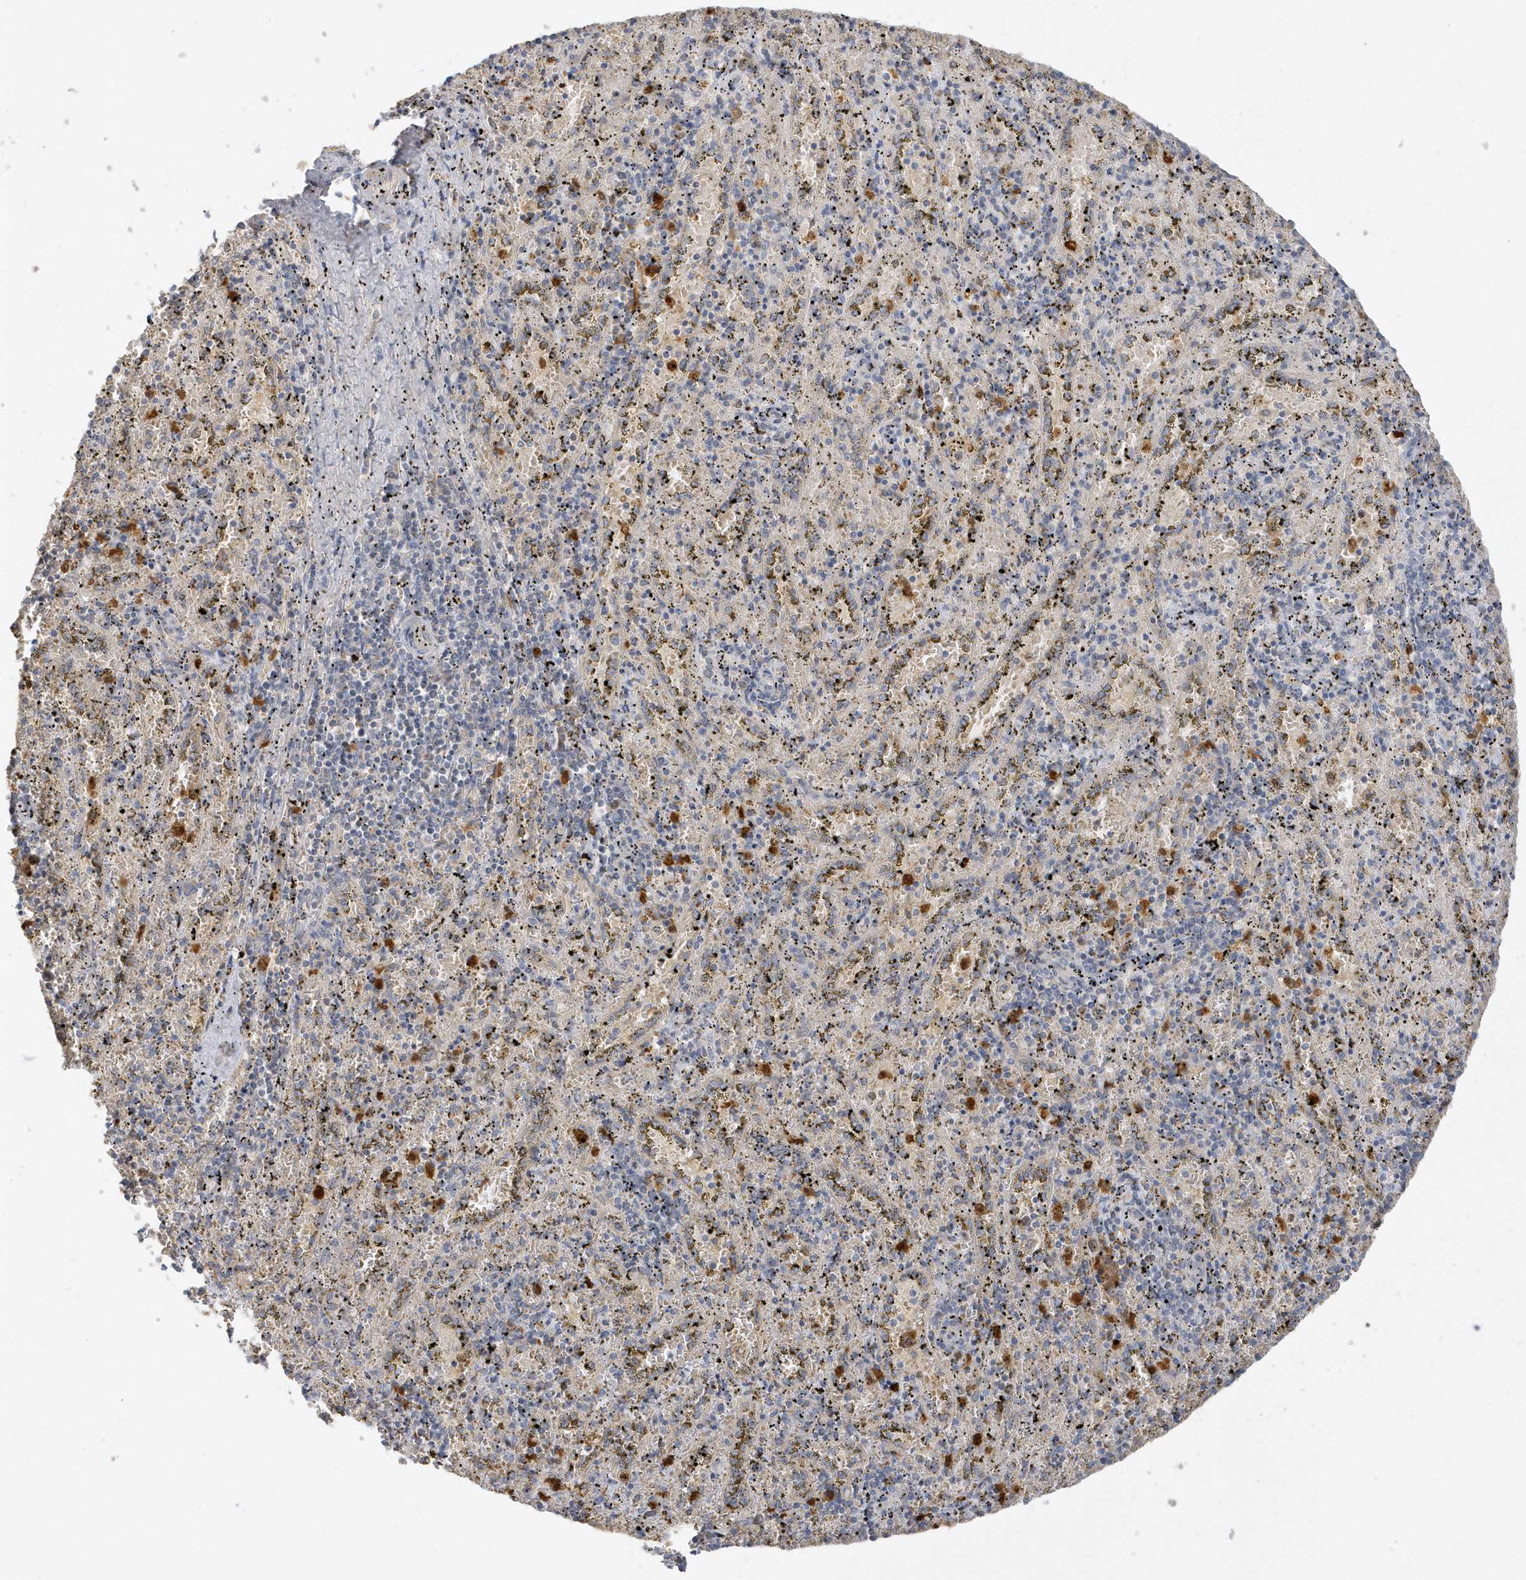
{"staining": {"intensity": "moderate", "quantity": "25%-75%", "location": "cytoplasmic/membranous"}, "tissue": "spleen", "cell_type": "Cells in red pulp", "image_type": "normal", "snomed": [{"axis": "morphology", "description": "Normal tissue, NOS"}, {"axis": "topography", "description": "Spleen"}], "caption": "Spleen was stained to show a protein in brown. There is medium levels of moderate cytoplasmic/membranous positivity in about 25%-75% of cells in red pulp. The protein of interest is stained brown, and the nuclei are stained in blue (DAB IHC with brightfield microscopy, high magnification).", "gene": "DPP9", "patient": {"sex": "male", "age": 11}}